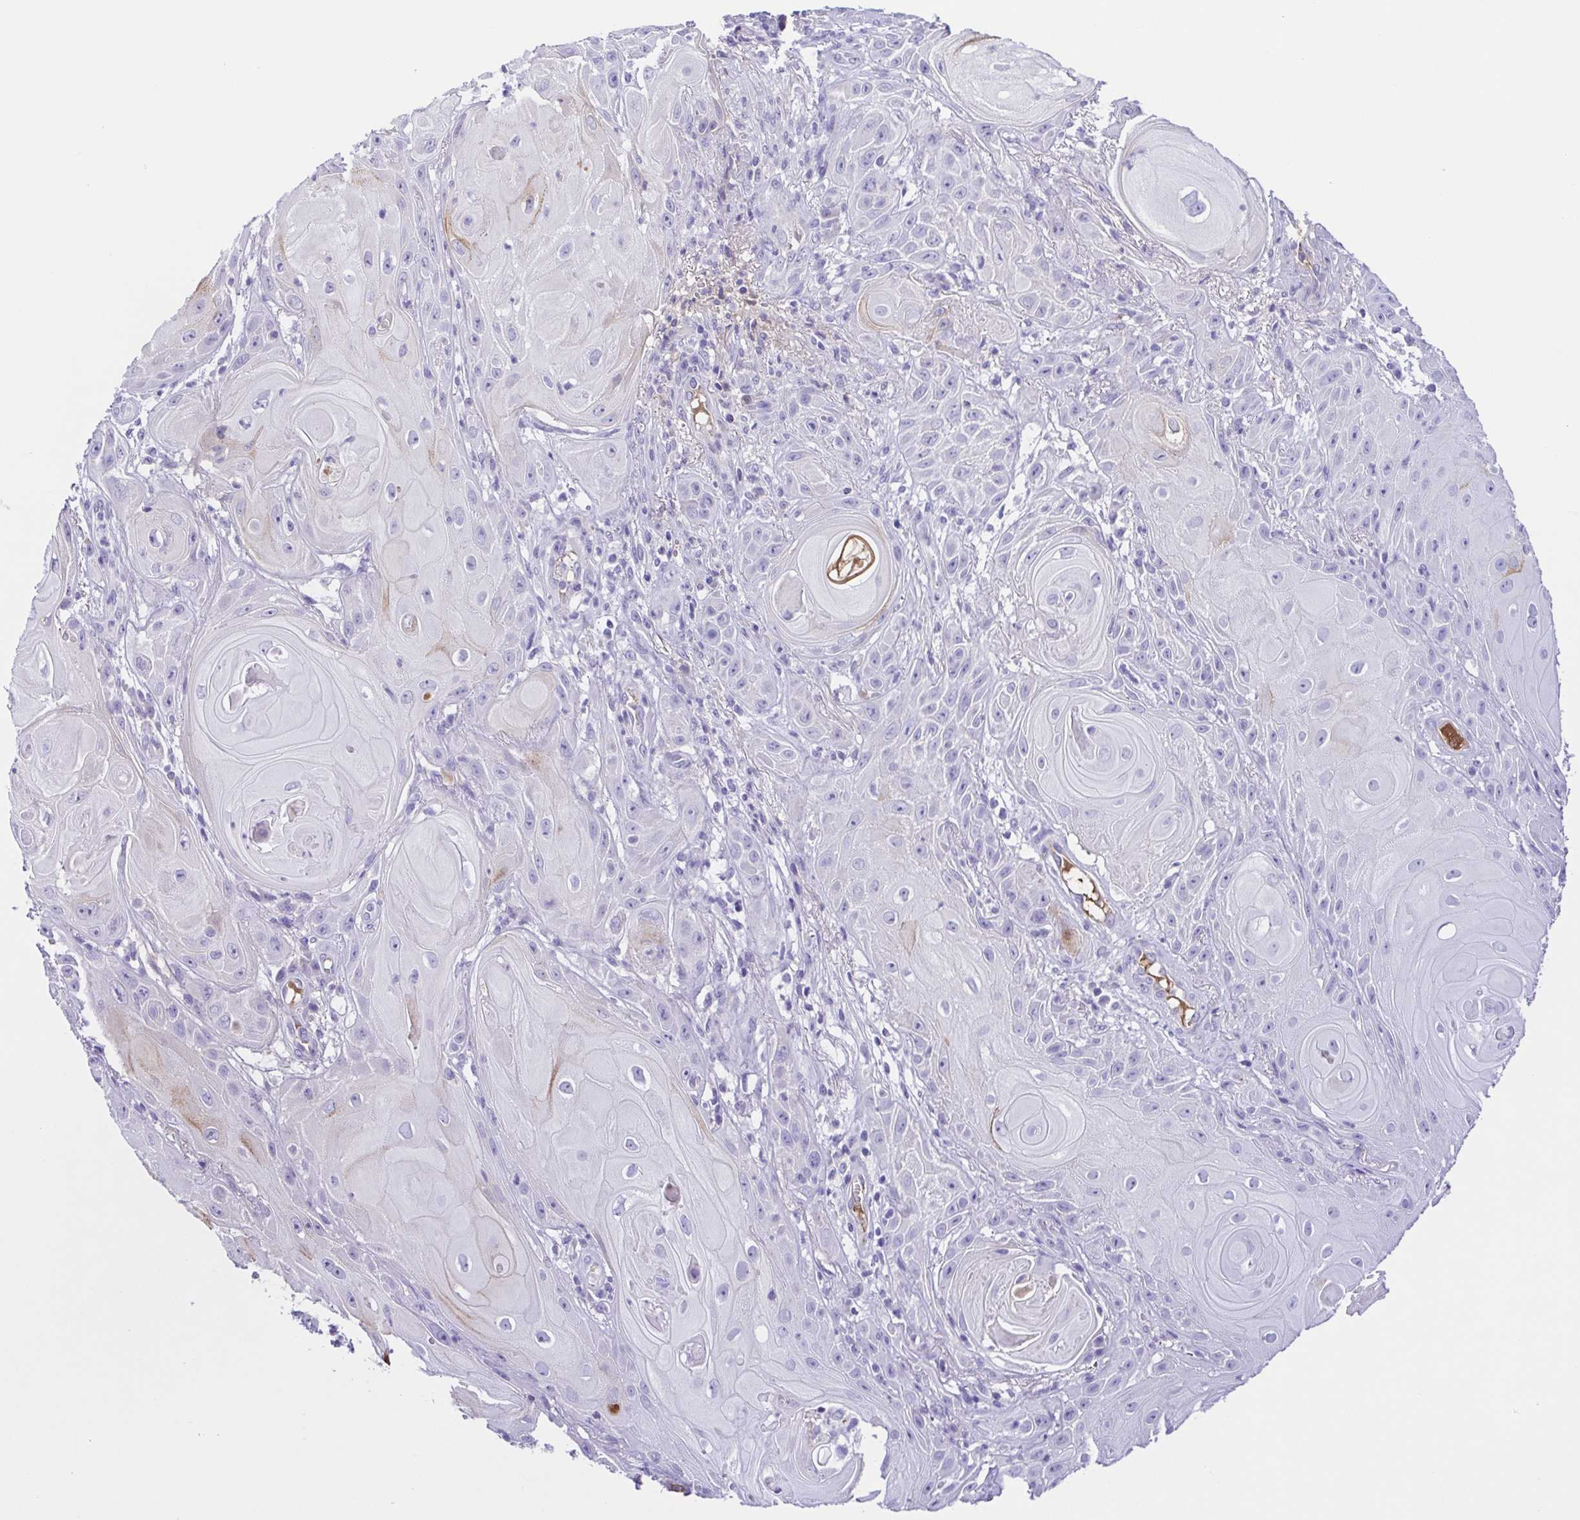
{"staining": {"intensity": "moderate", "quantity": "<25%", "location": "cytoplasmic/membranous"}, "tissue": "skin cancer", "cell_type": "Tumor cells", "image_type": "cancer", "snomed": [{"axis": "morphology", "description": "Squamous cell carcinoma, NOS"}, {"axis": "topography", "description": "Skin"}], "caption": "Protein staining of skin cancer tissue shows moderate cytoplasmic/membranous staining in about <25% of tumor cells.", "gene": "IGFL1", "patient": {"sex": "male", "age": 62}}